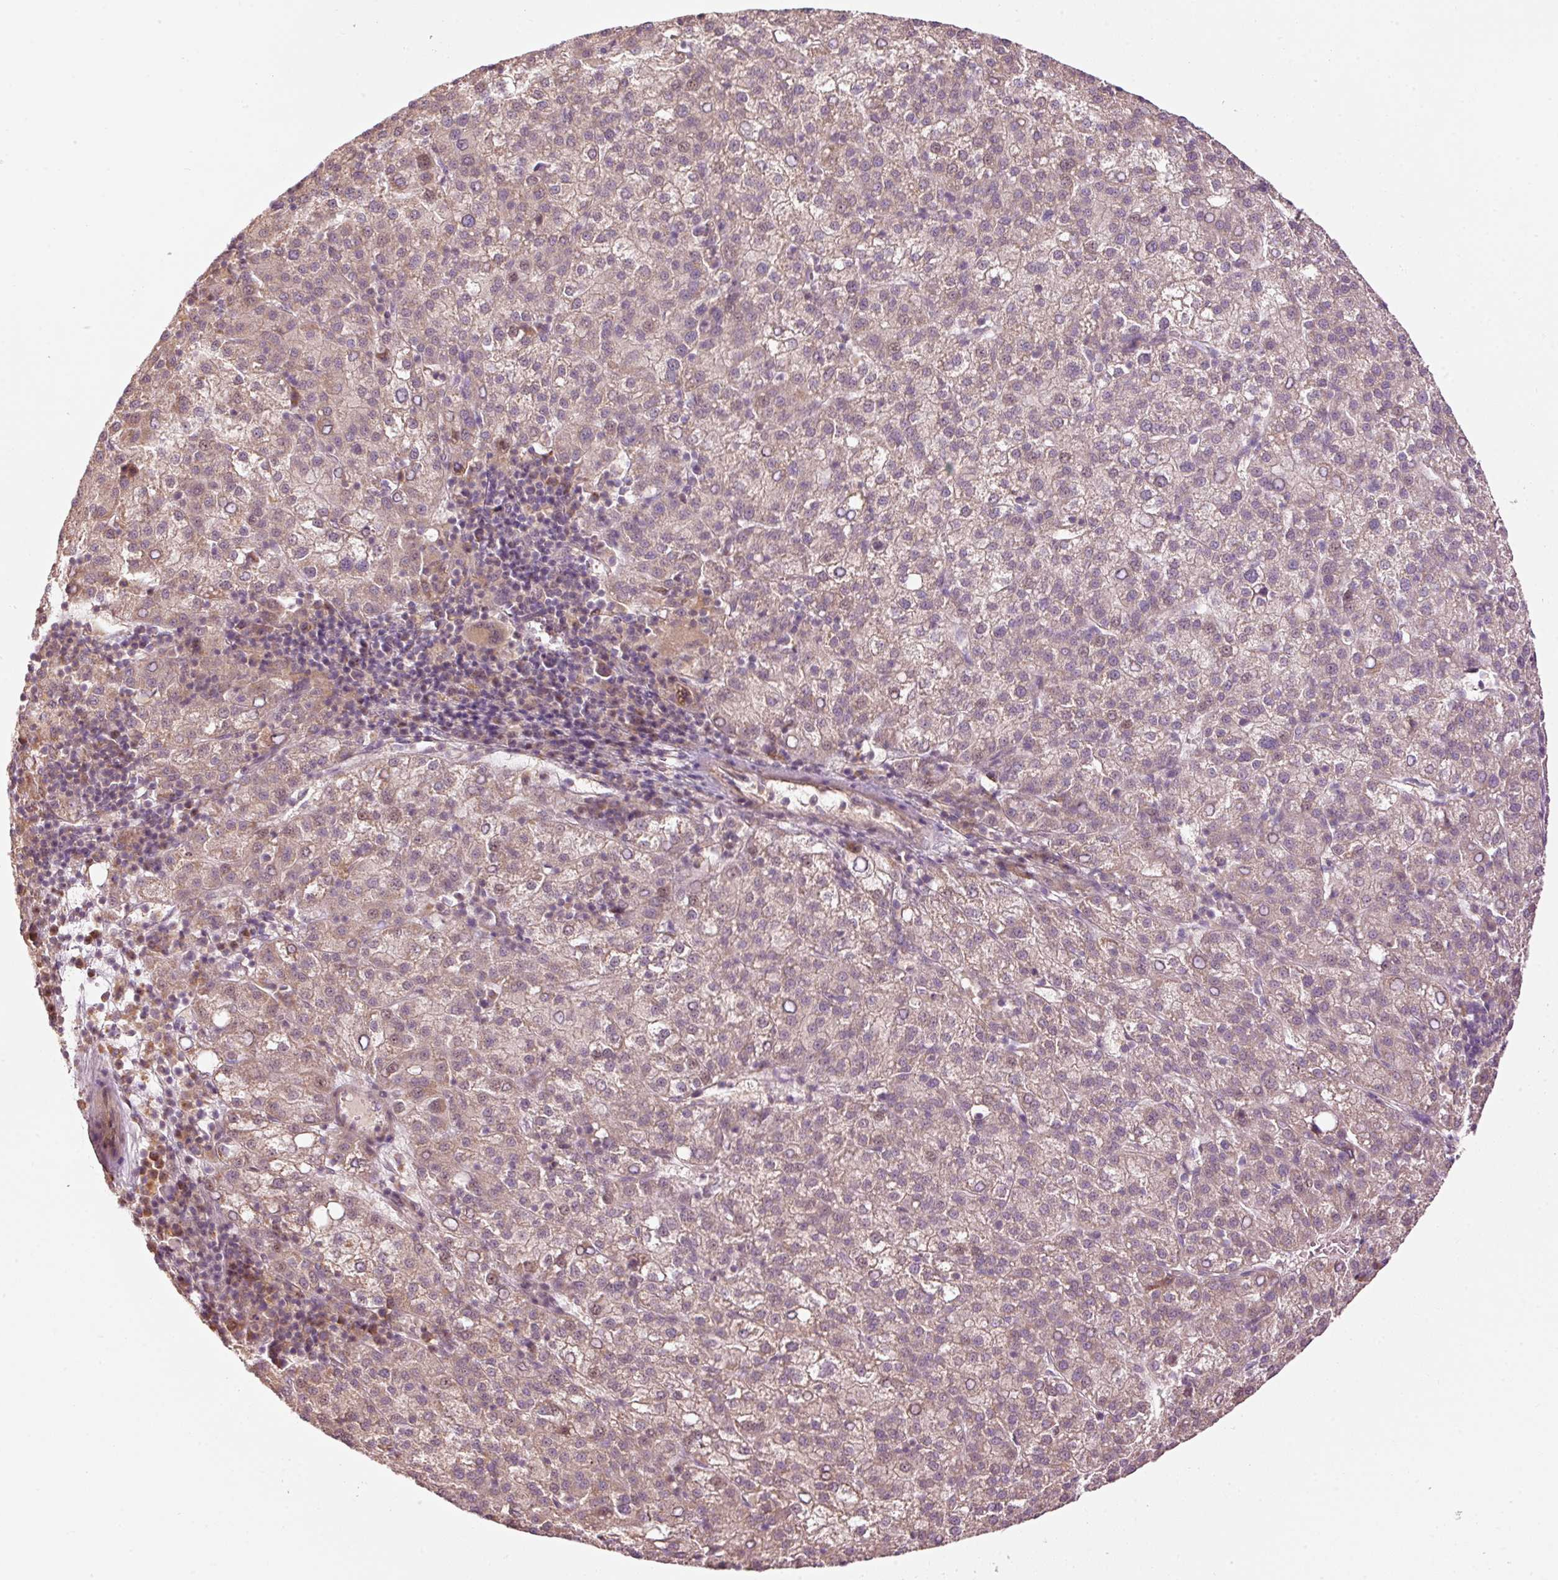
{"staining": {"intensity": "weak", "quantity": "25%-75%", "location": "nuclear"}, "tissue": "liver cancer", "cell_type": "Tumor cells", "image_type": "cancer", "snomed": [{"axis": "morphology", "description": "Carcinoma, Hepatocellular, NOS"}, {"axis": "topography", "description": "Liver"}], "caption": "An immunohistochemistry histopathology image of tumor tissue is shown. Protein staining in brown shows weak nuclear positivity in hepatocellular carcinoma (liver) within tumor cells.", "gene": "MAP10", "patient": {"sex": "female", "age": 58}}